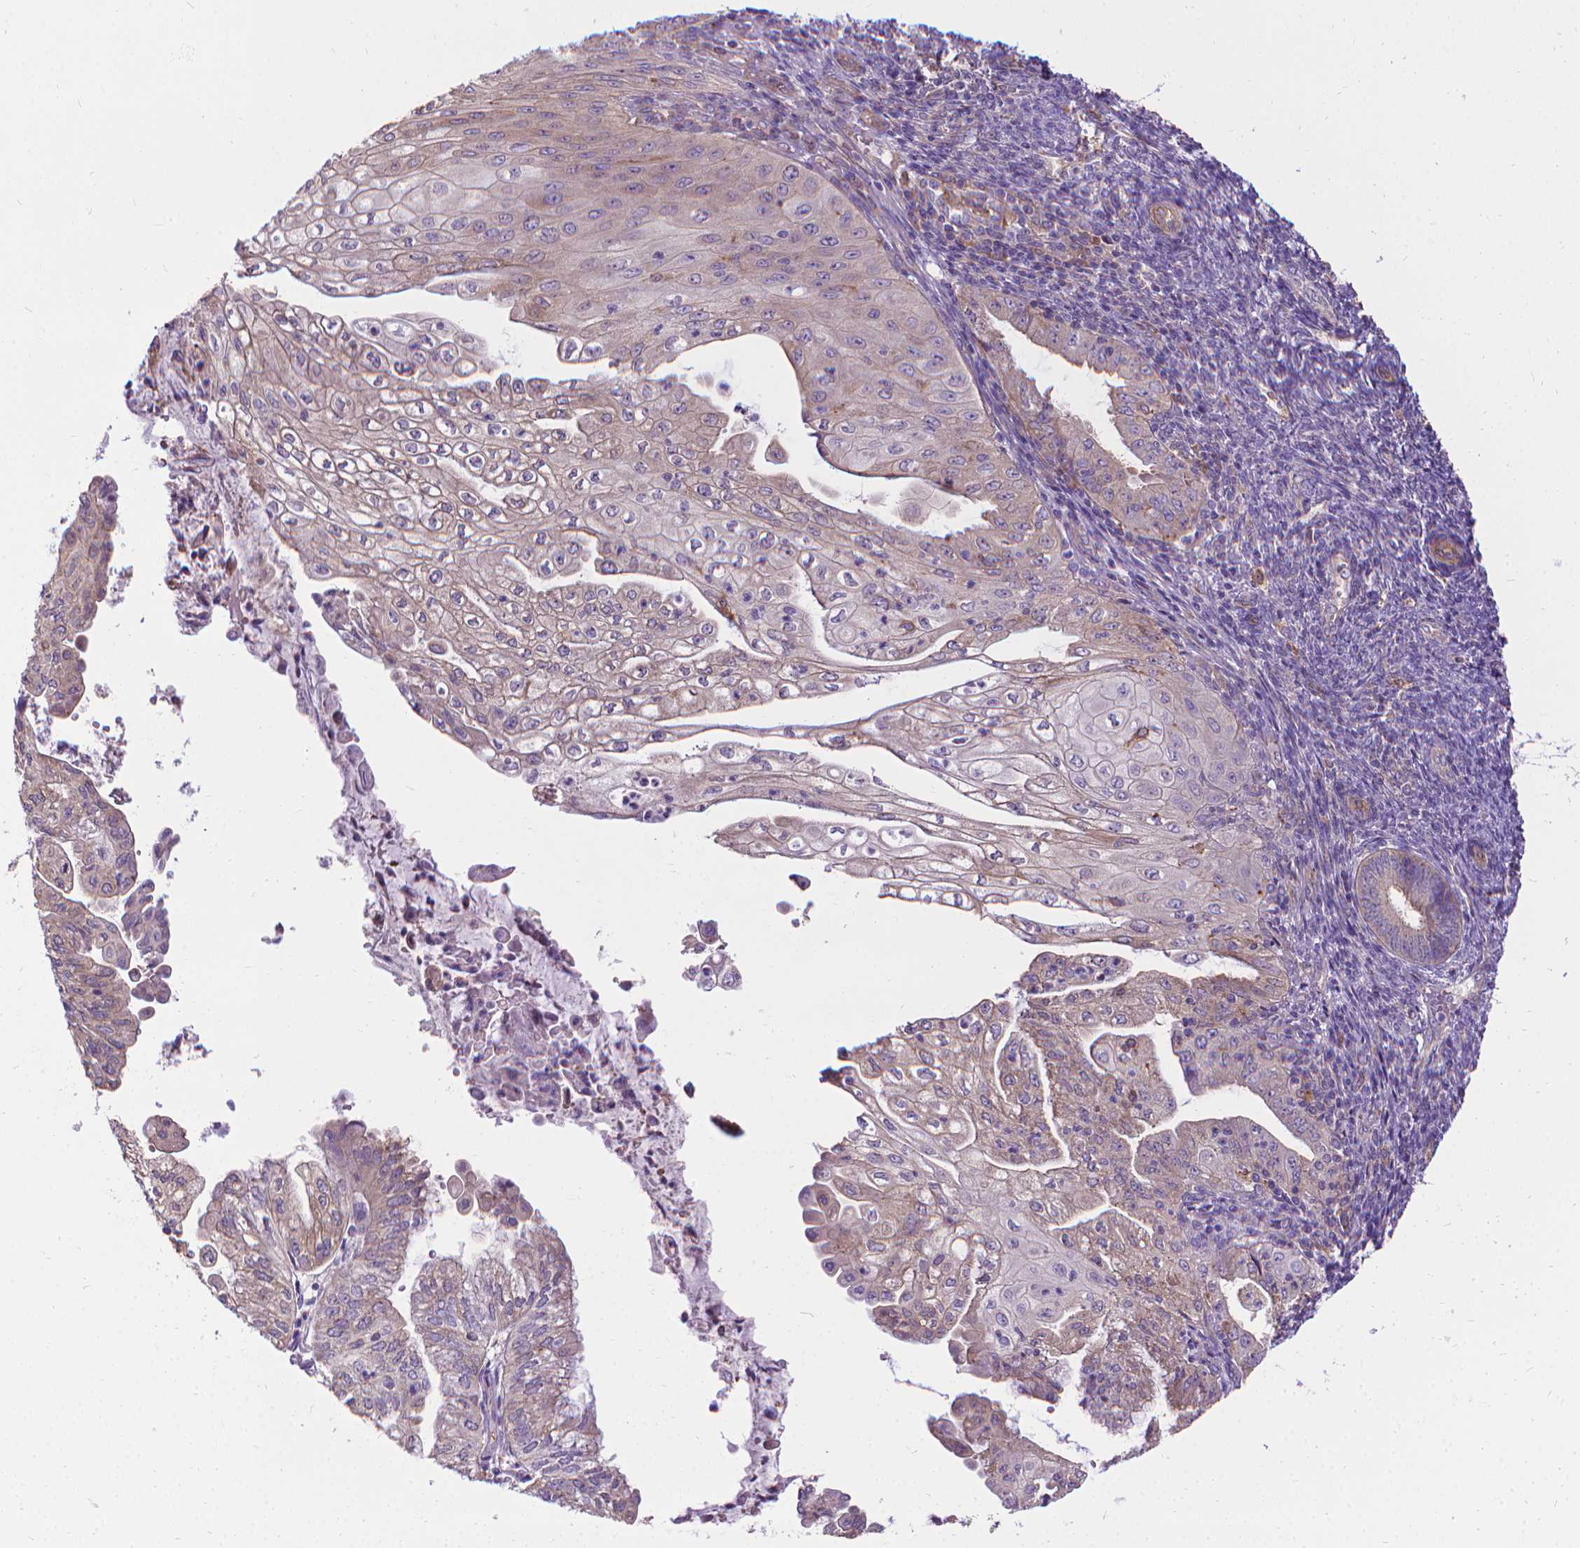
{"staining": {"intensity": "weak", "quantity": "<25%", "location": "cytoplasmic/membranous"}, "tissue": "endometrial cancer", "cell_type": "Tumor cells", "image_type": "cancer", "snomed": [{"axis": "morphology", "description": "Adenocarcinoma, NOS"}, {"axis": "topography", "description": "Endometrium"}], "caption": "An immunohistochemistry (IHC) micrograph of adenocarcinoma (endometrial) is shown. There is no staining in tumor cells of adenocarcinoma (endometrial).", "gene": "CFAP299", "patient": {"sex": "female", "age": 55}}